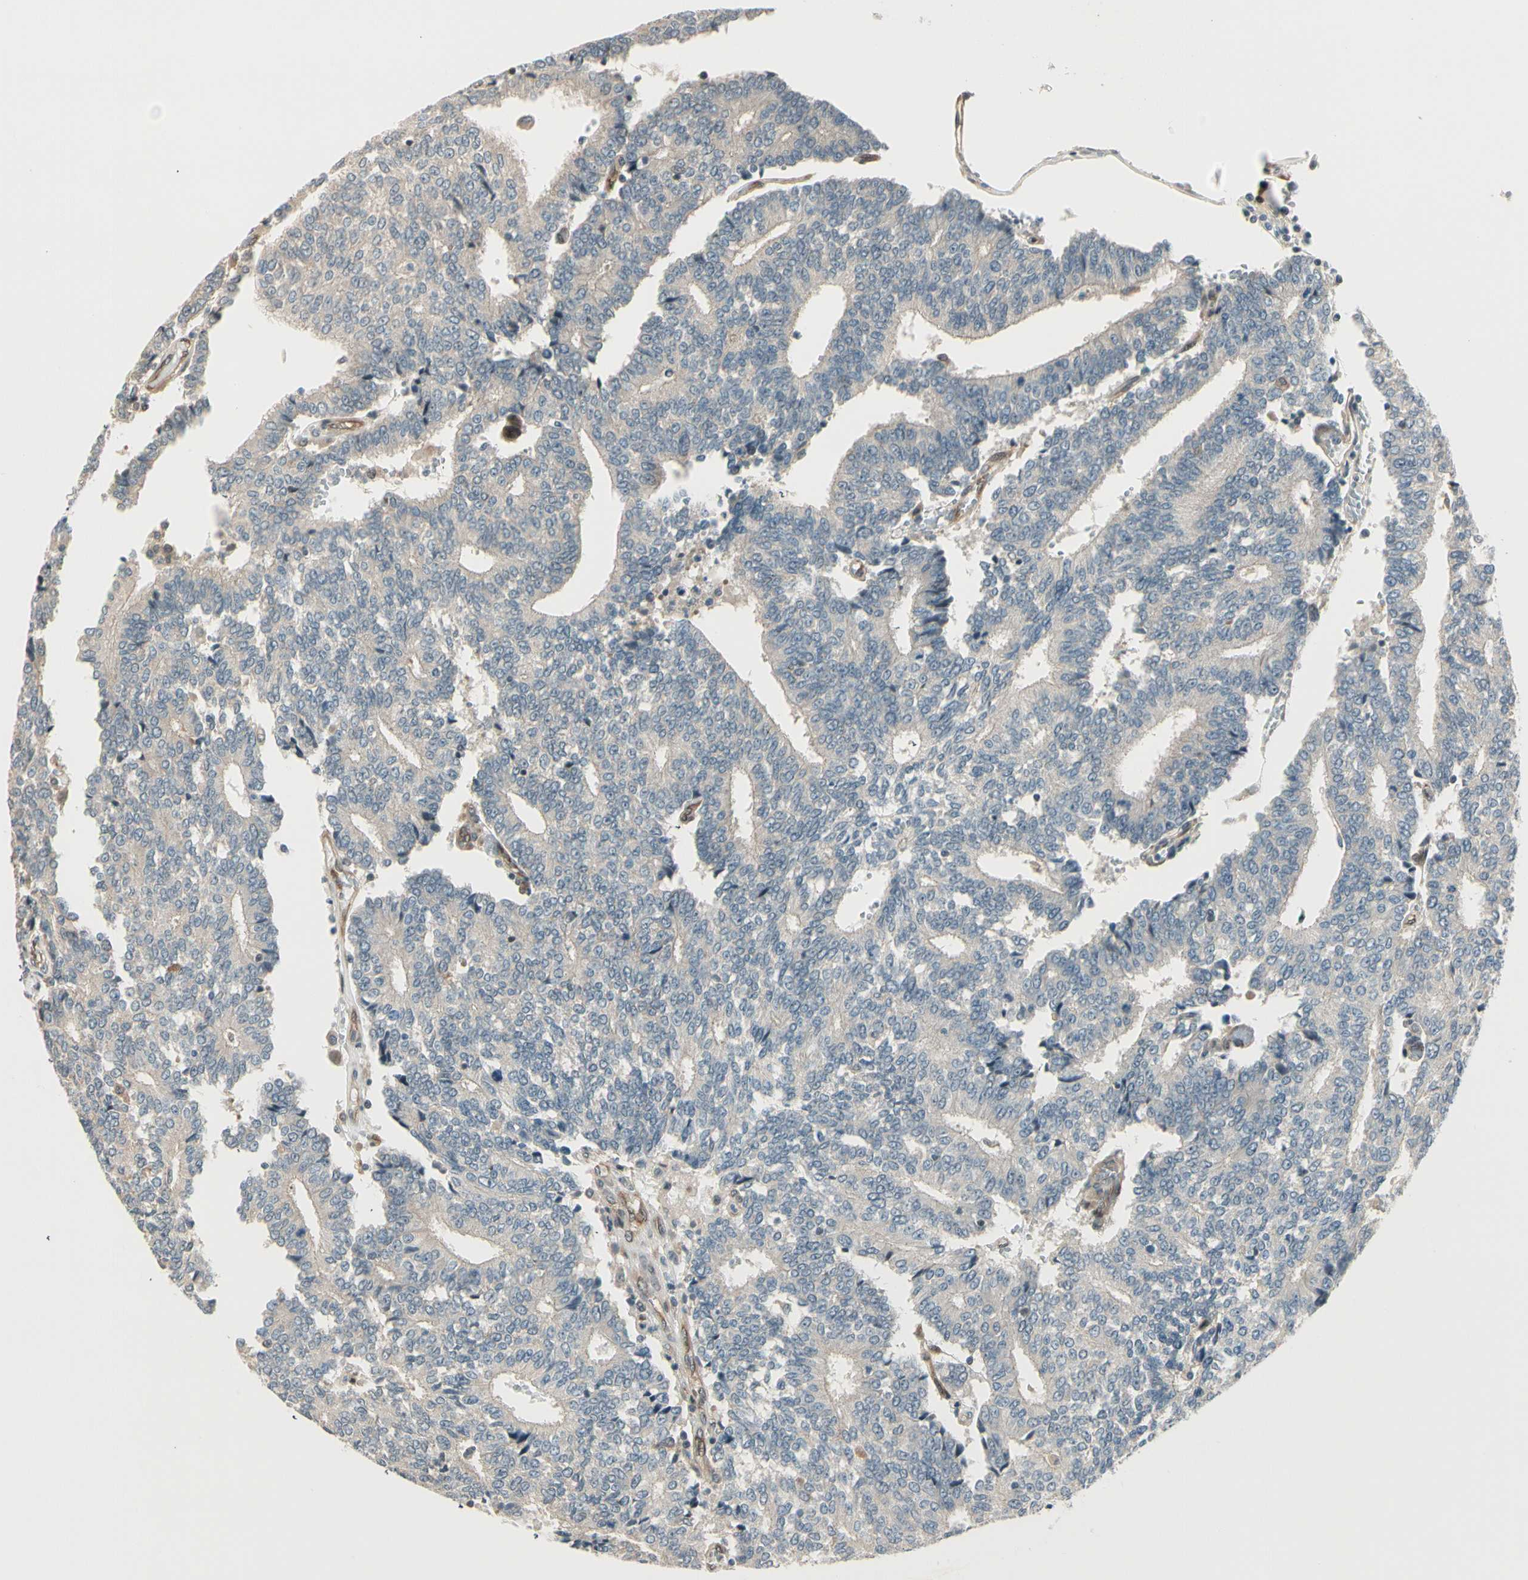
{"staining": {"intensity": "weak", "quantity": "<25%", "location": "cytoplasmic/membranous"}, "tissue": "prostate cancer", "cell_type": "Tumor cells", "image_type": "cancer", "snomed": [{"axis": "morphology", "description": "Adenocarcinoma, High grade"}, {"axis": "topography", "description": "Prostate"}], "caption": "Immunohistochemical staining of human adenocarcinoma (high-grade) (prostate) displays no significant expression in tumor cells.", "gene": "SVBP", "patient": {"sex": "male", "age": 55}}